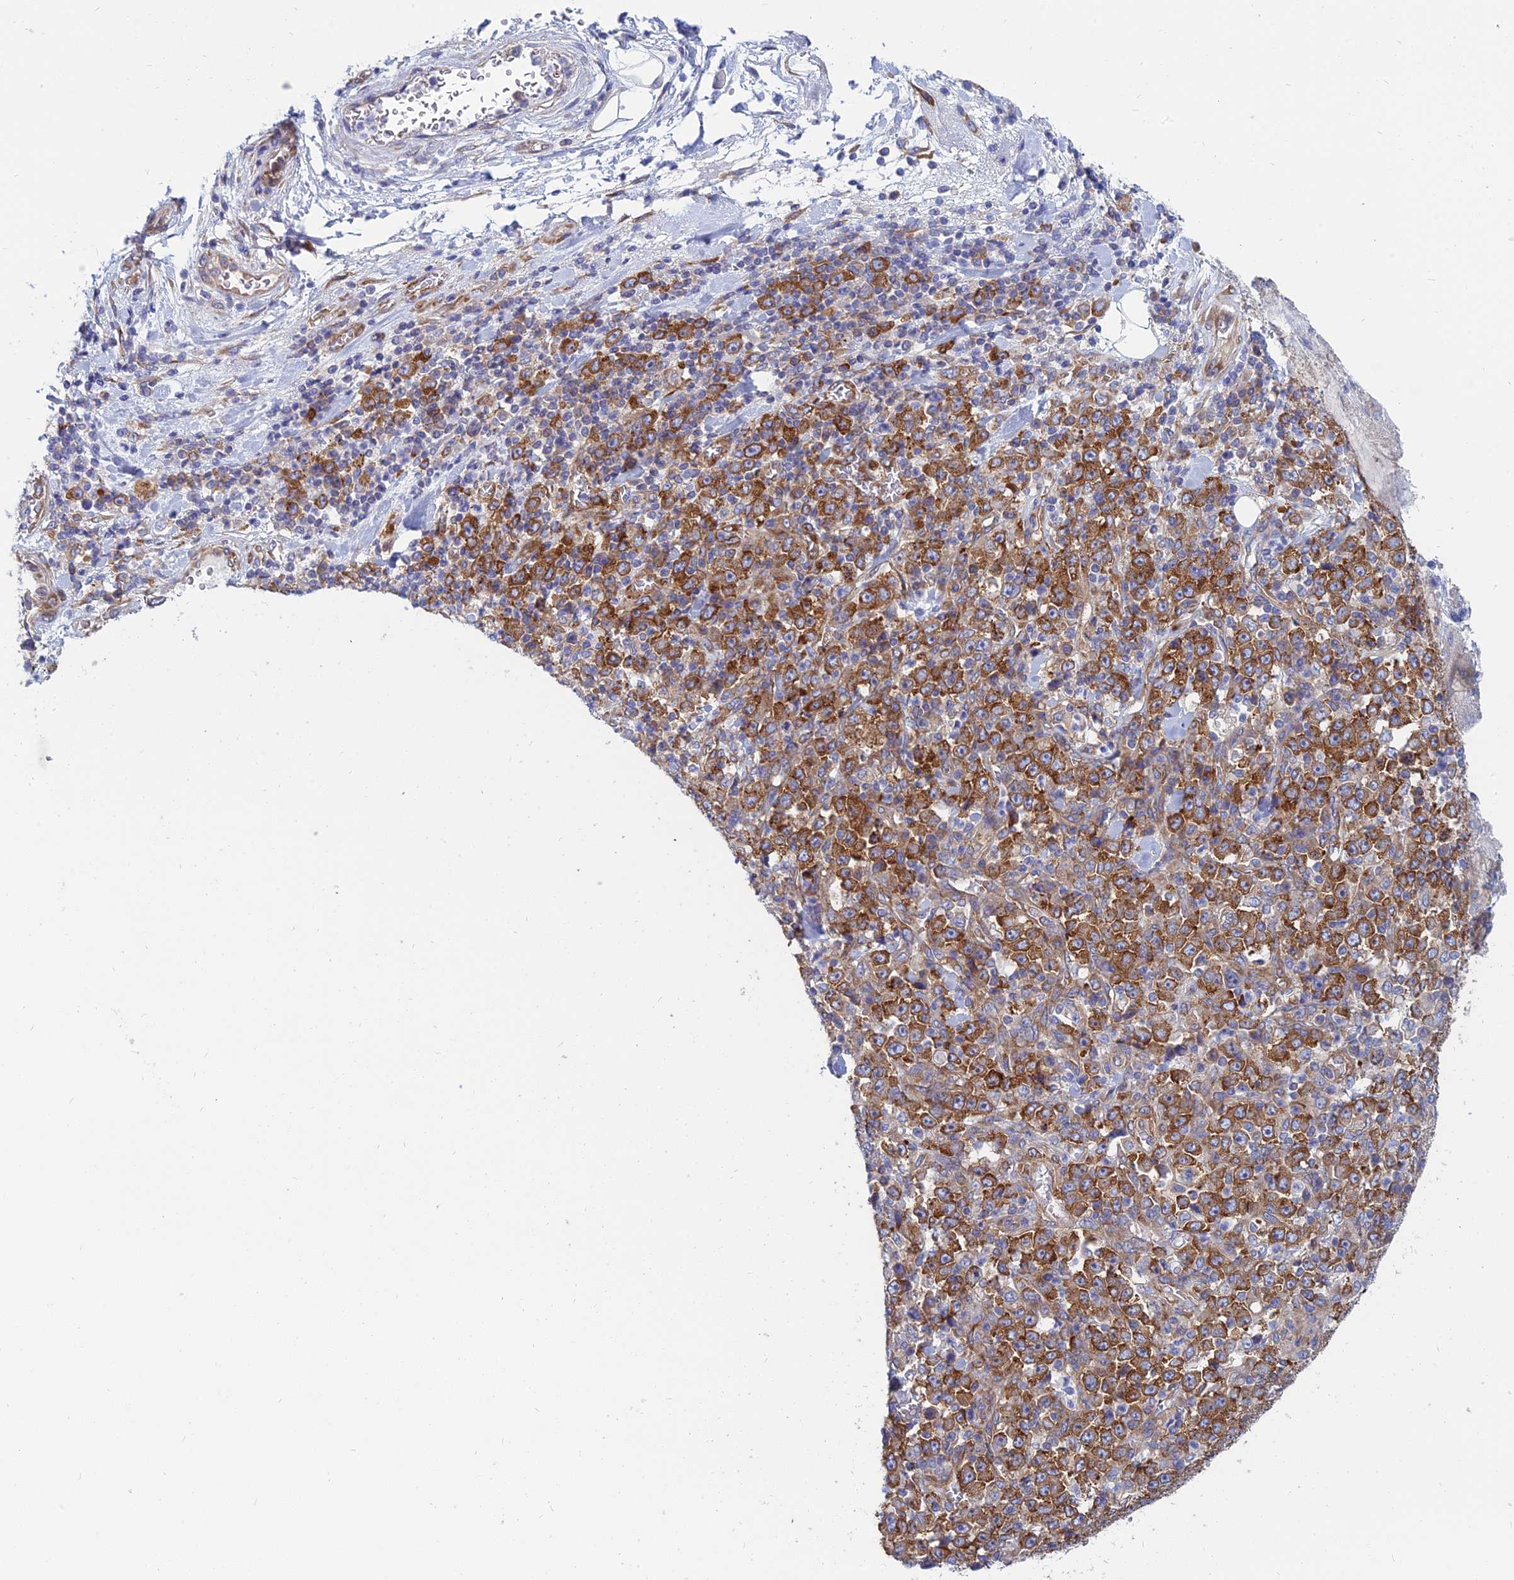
{"staining": {"intensity": "strong", "quantity": ">75%", "location": "cytoplasmic/membranous"}, "tissue": "stomach cancer", "cell_type": "Tumor cells", "image_type": "cancer", "snomed": [{"axis": "morphology", "description": "Normal tissue, NOS"}, {"axis": "morphology", "description": "Adenocarcinoma, NOS"}, {"axis": "topography", "description": "Stomach, upper"}, {"axis": "topography", "description": "Stomach"}], "caption": "Stomach adenocarcinoma was stained to show a protein in brown. There is high levels of strong cytoplasmic/membranous staining in about >75% of tumor cells. (brown staining indicates protein expression, while blue staining denotes nuclei).", "gene": "TXLNA", "patient": {"sex": "male", "age": 59}}